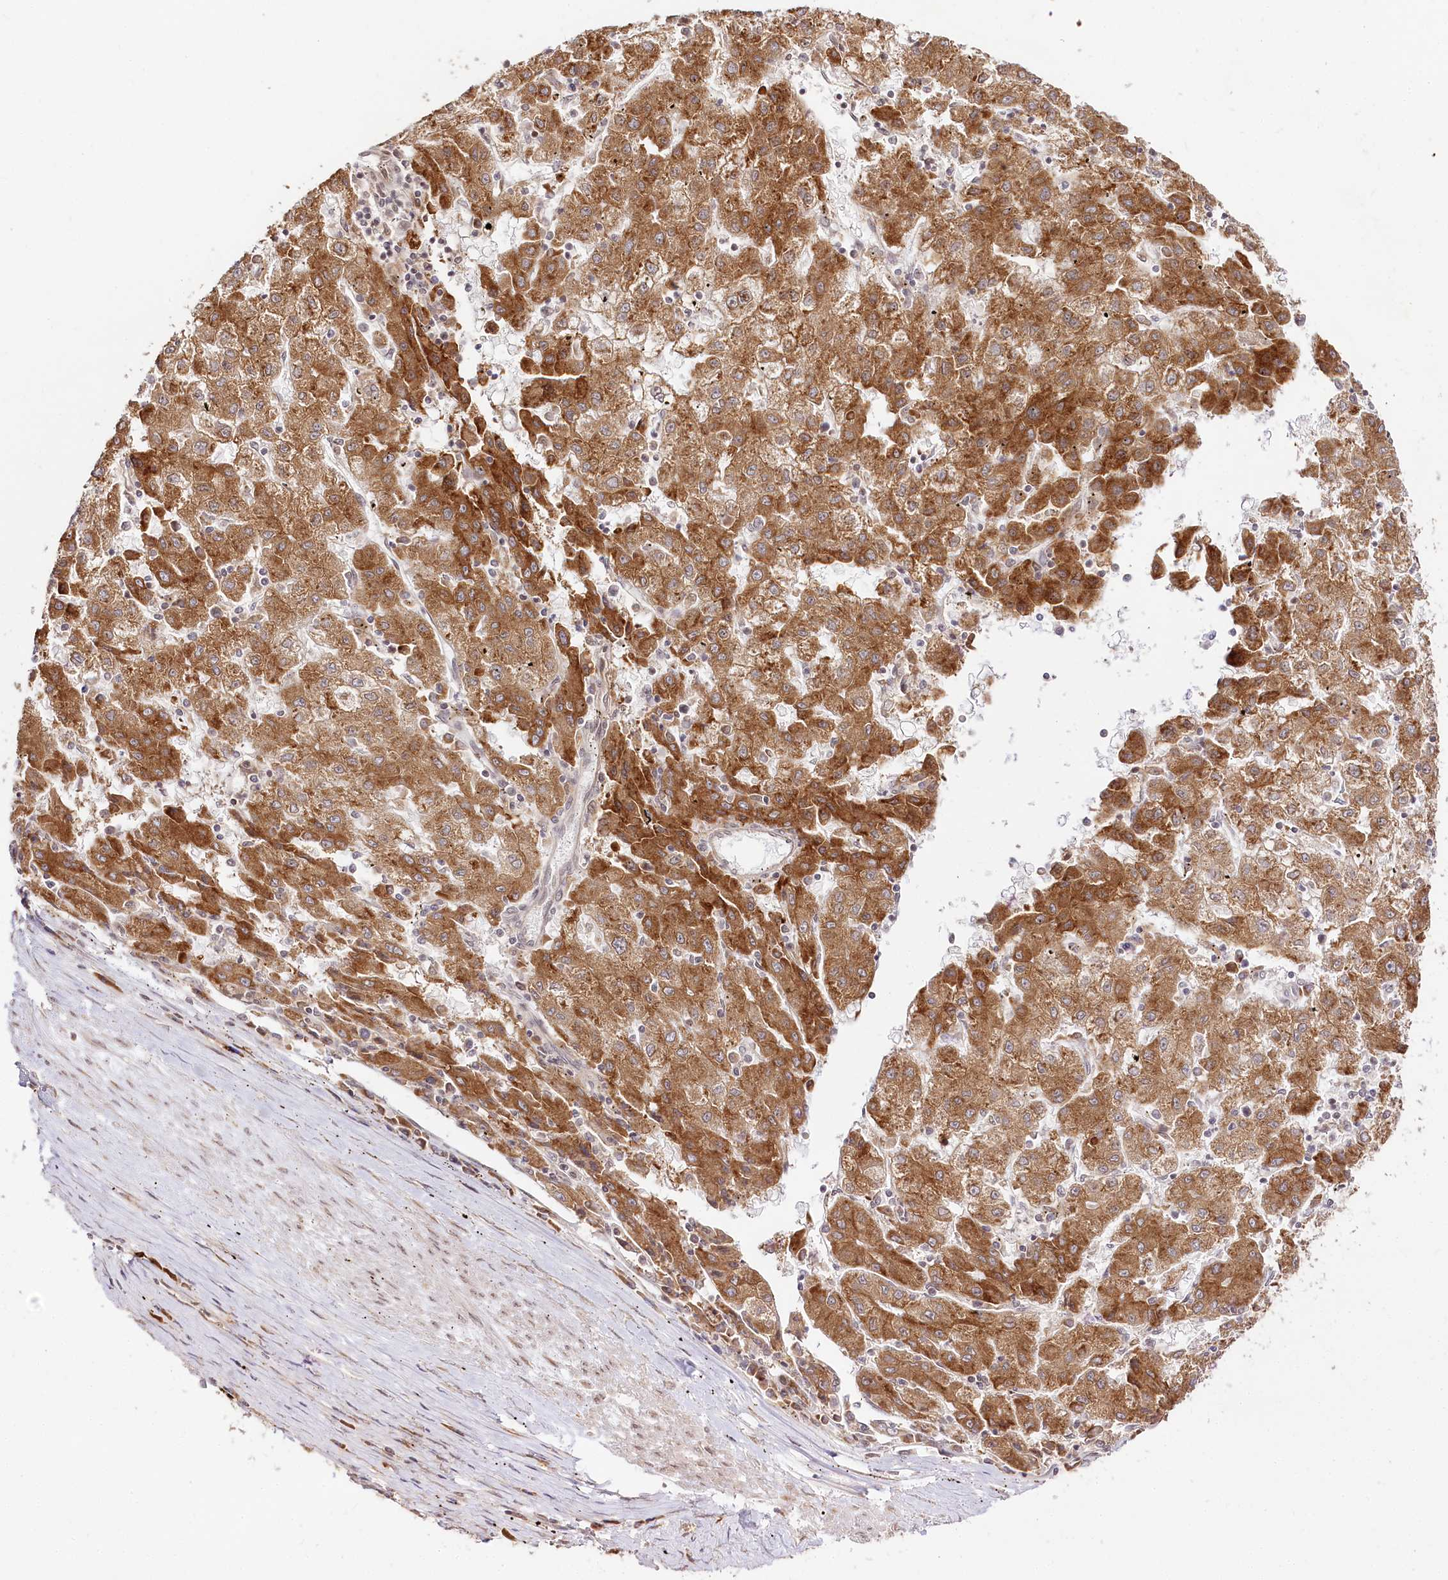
{"staining": {"intensity": "moderate", "quantity": ">75%", "location": "cytoplasmic/membranous"}, "tissue": "liver cancer", "cell_type": "Tumor cells", "image_type": "cancer", "snomed": [{"axis": "morphology", "description": "Carcinoma, Hepatocellular, NOS"}, {"axis": "topography", "description": "Liver"}], "caption": "High-power microscopy captured an immunohistochemistry micrograph of liver cancer (hepatocellular carcinoma), revealing moderate cytoplasmic/membranous expression in approximately >75% of tumor cells.", "gene": "ENSG00000144785", "patient": {"sex": "male", "age": 72}}